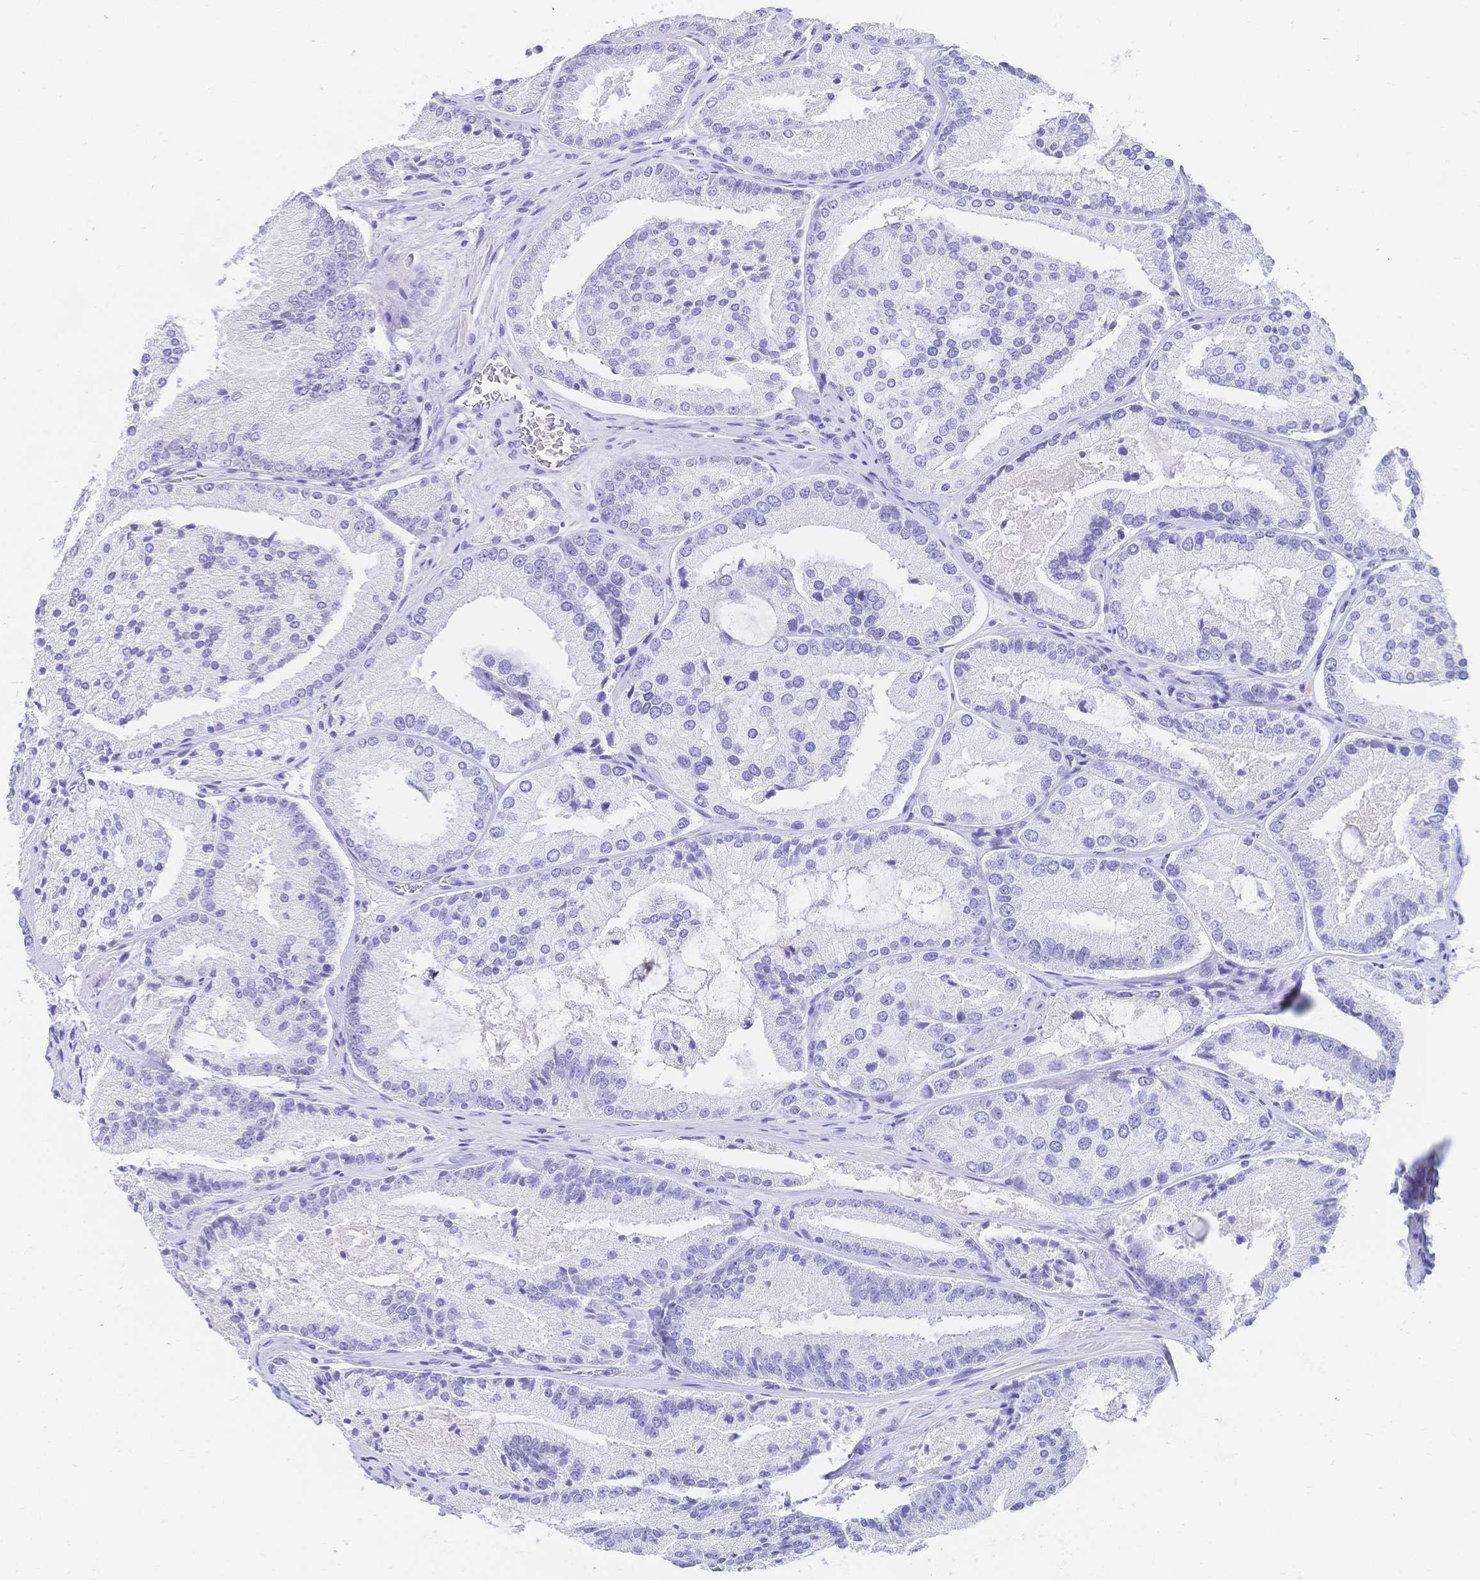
{"staining": {"intensity": "negative", "quantity": "none", "location": "none"}, "tissue": "prostate cancer", "cell_type": "Tumor cells", "image_type": "cancer", "snomed": [{"axis": "morphology", "description": "Adenocarcinoma, High grade"}, {"axis": "topography", "description": "Prostate"}], "caption": "Immunohistochemistry (IHC) of human prostate cancer (adenocarcinoma (high-grade)) reveals no positivity in tumor cells.", "gene": "MEP1B", "patient": {"sex": "male", "age": 73}}